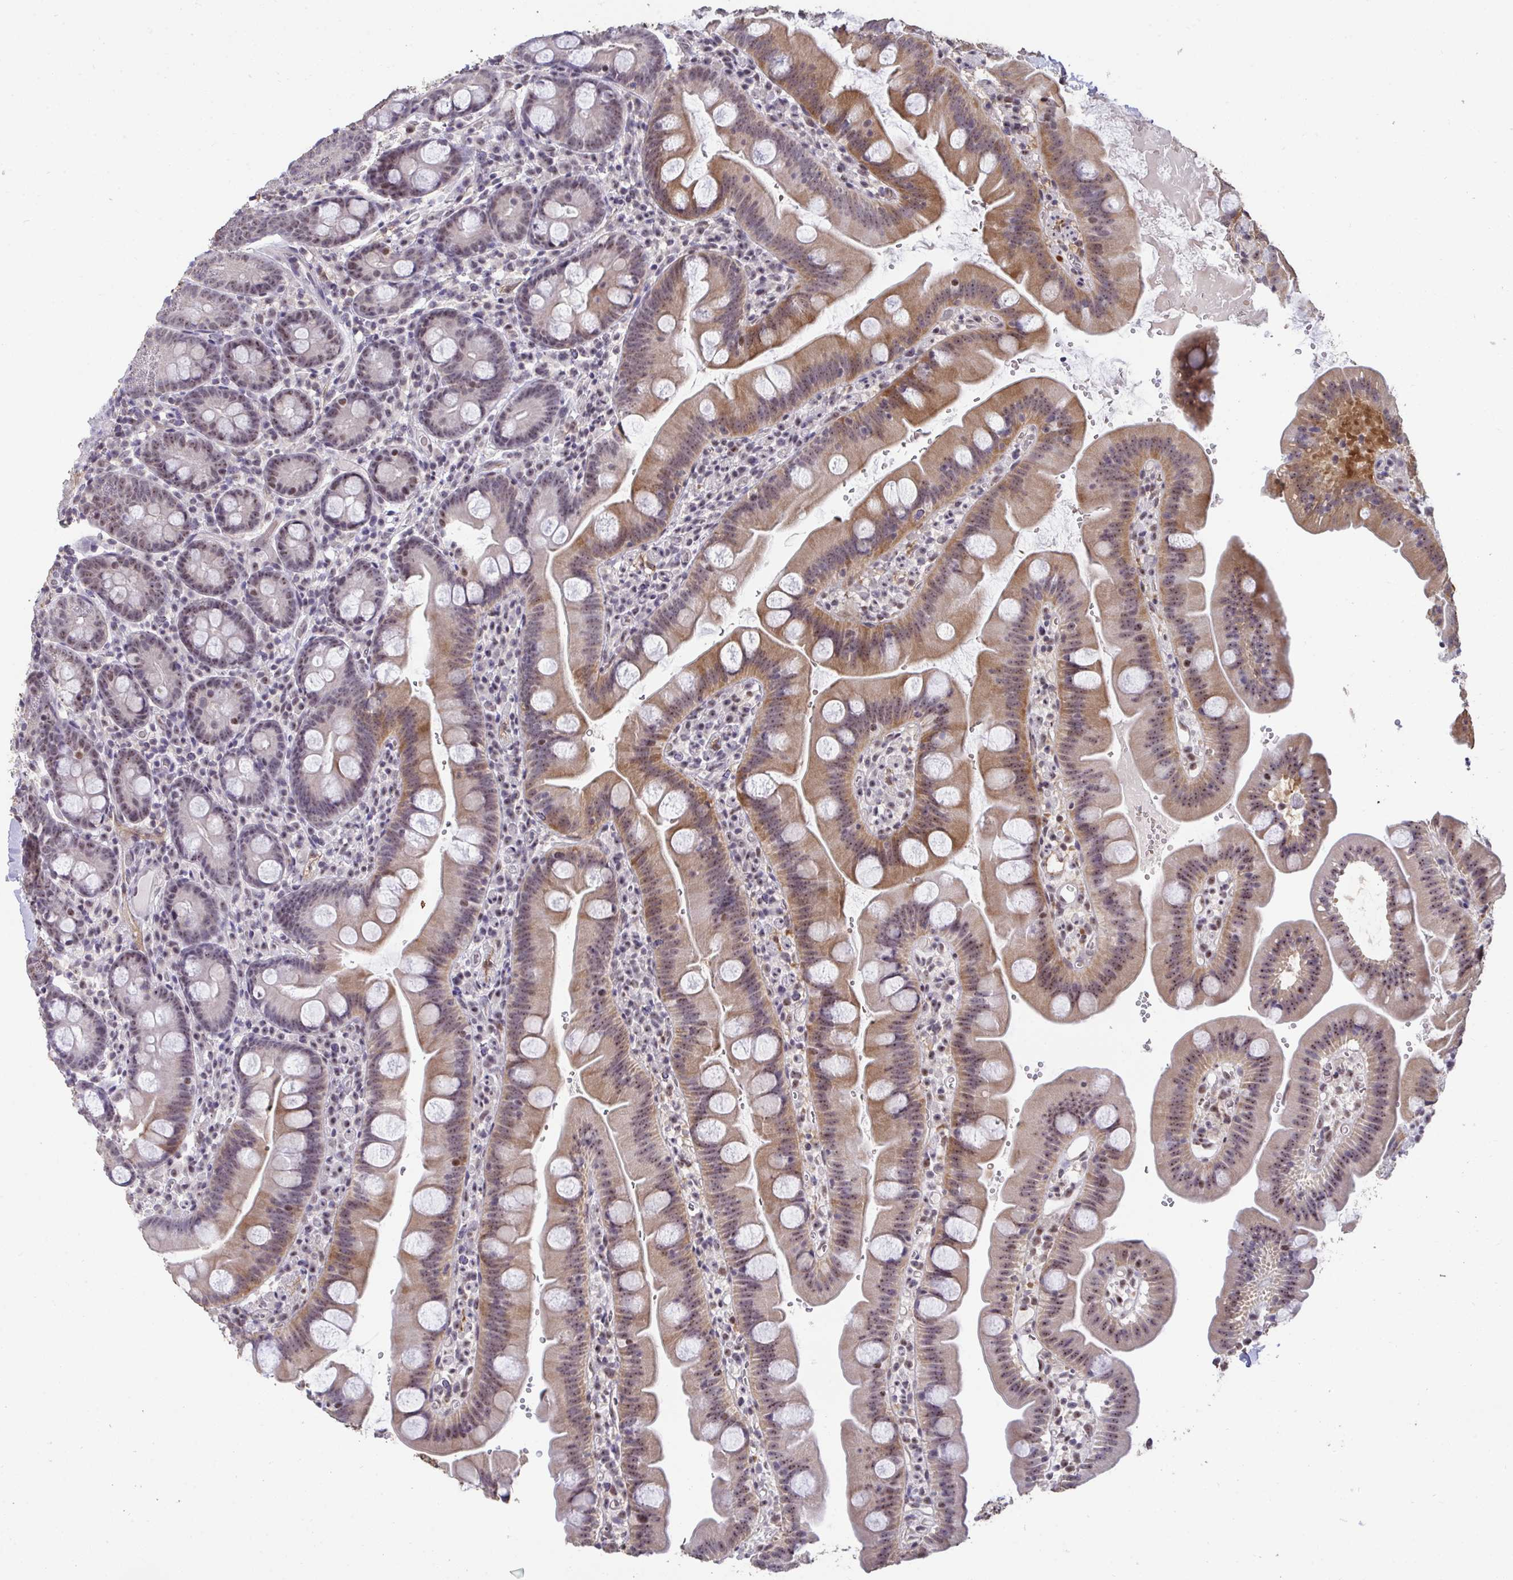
{"staining": {"intensity": "moderate", "quantity": "25%-75%", "location": "cytoplasmic/membranous,nuclear"}, "tissue": "small intestine", "cell_type": "Glandular cells", "image_type": "normal", "snomed": [{"axis": "morphology", "description": "Normal tissue, NOS"}, {"axis": "topography", "description": "Small intestine"}], "caption": "Protein staining of benign small intestine displays moderate cytoplasmic/membranous,nuclear expression in approximately 25%-75% of glandular cells. (Brightfield microscopy of DAB IHC at high magnification).", "gene": "SENP3", "patient": {"sex": "female", "age": 68}}